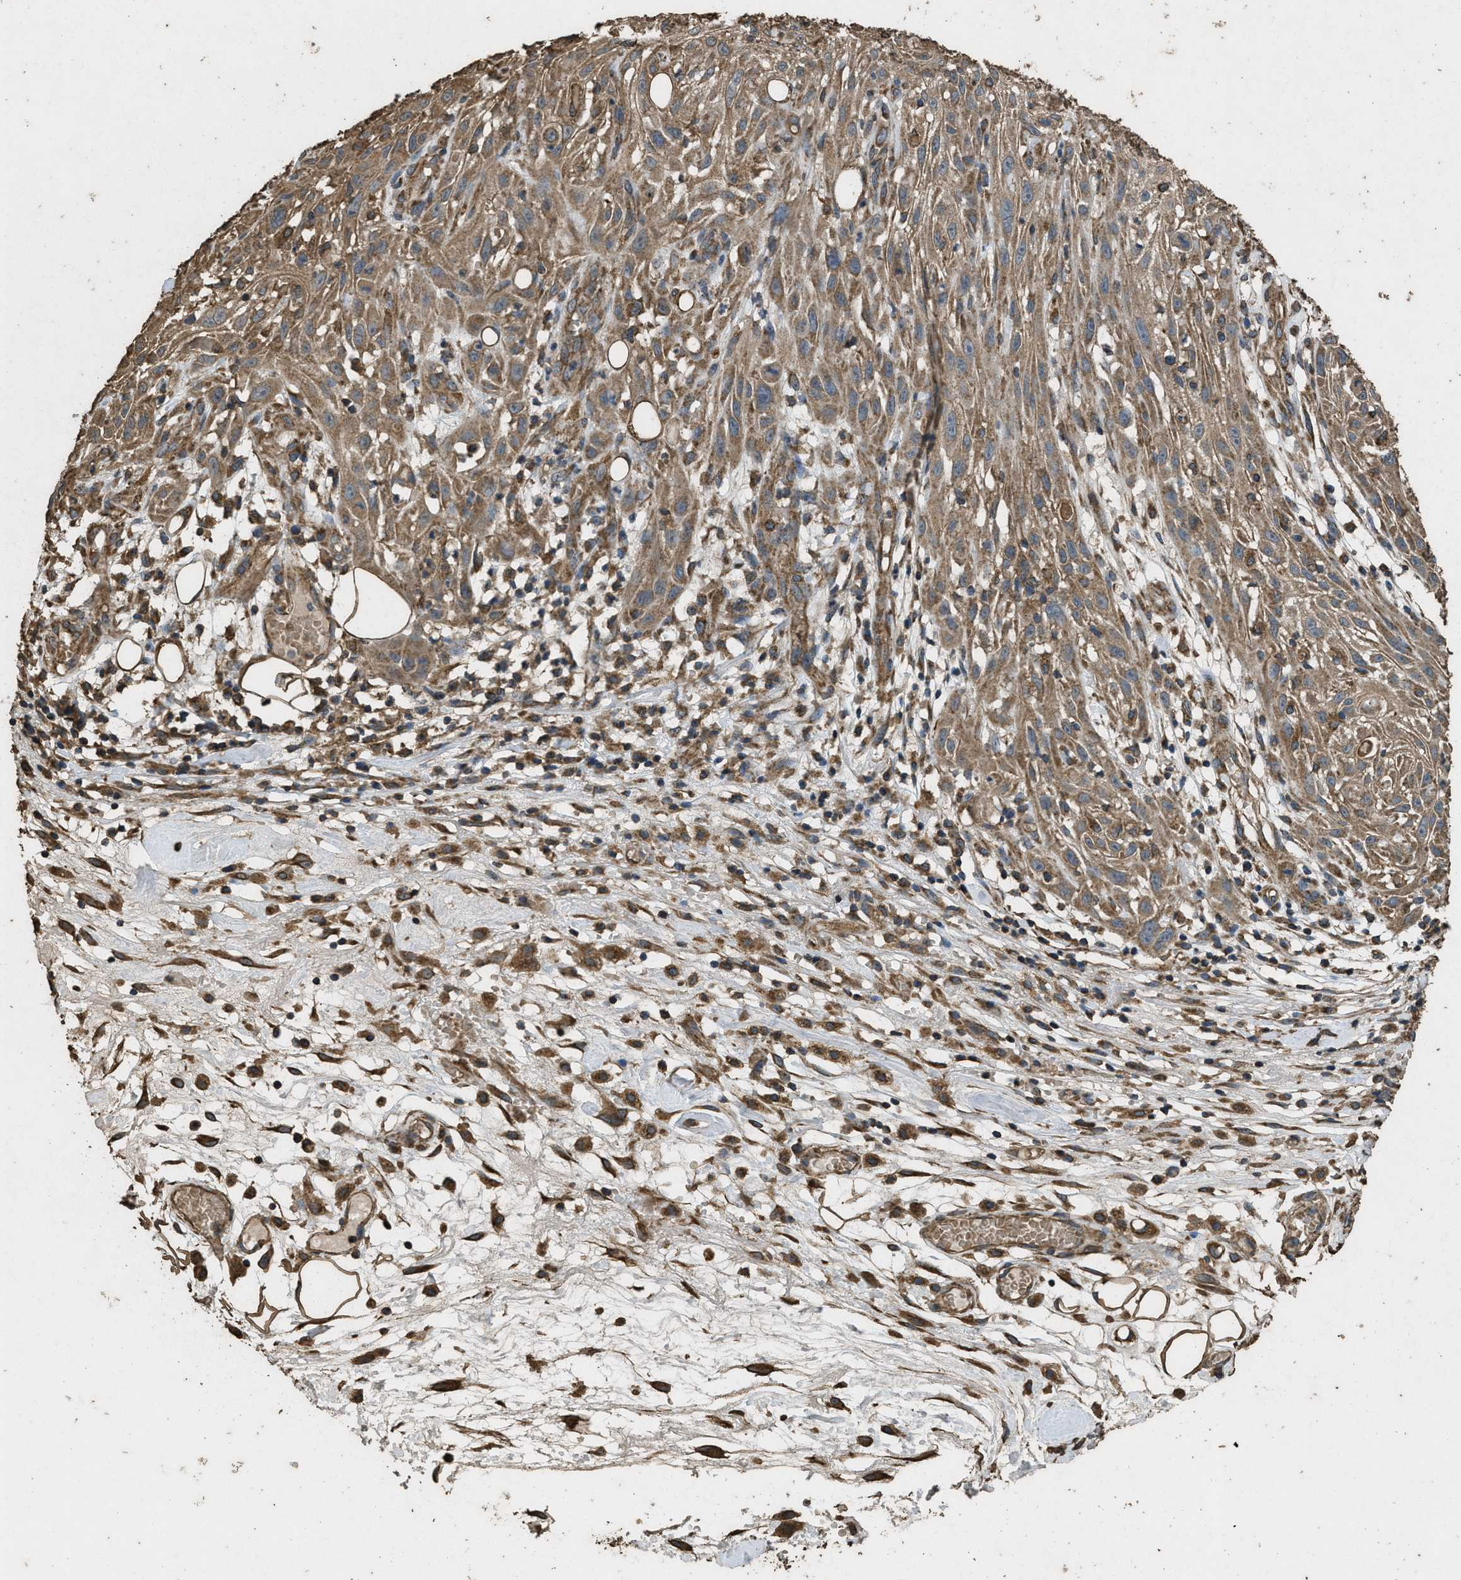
{"staining": {"intensity": "moderate", "quantity": ">75%", "location": "cytoplasmic/membranous"}, "tissue": "skin cancer", "cell_type": "Tumor cells", "image_type": "cancer", "snomed": [{"axis": "morphology", "description": "Squamous cell carcinoma, NOS"}, {"axis": "topography", "description": "Skin"}], "caption": "Protein staining demonstrates moderate cytoplasmic/membranous expression in approximately >75% of tumor cells in squamous cell carcinoma (skin).", "gene": "CYRIA", "patient": {"sex": "male", "age": 75}}